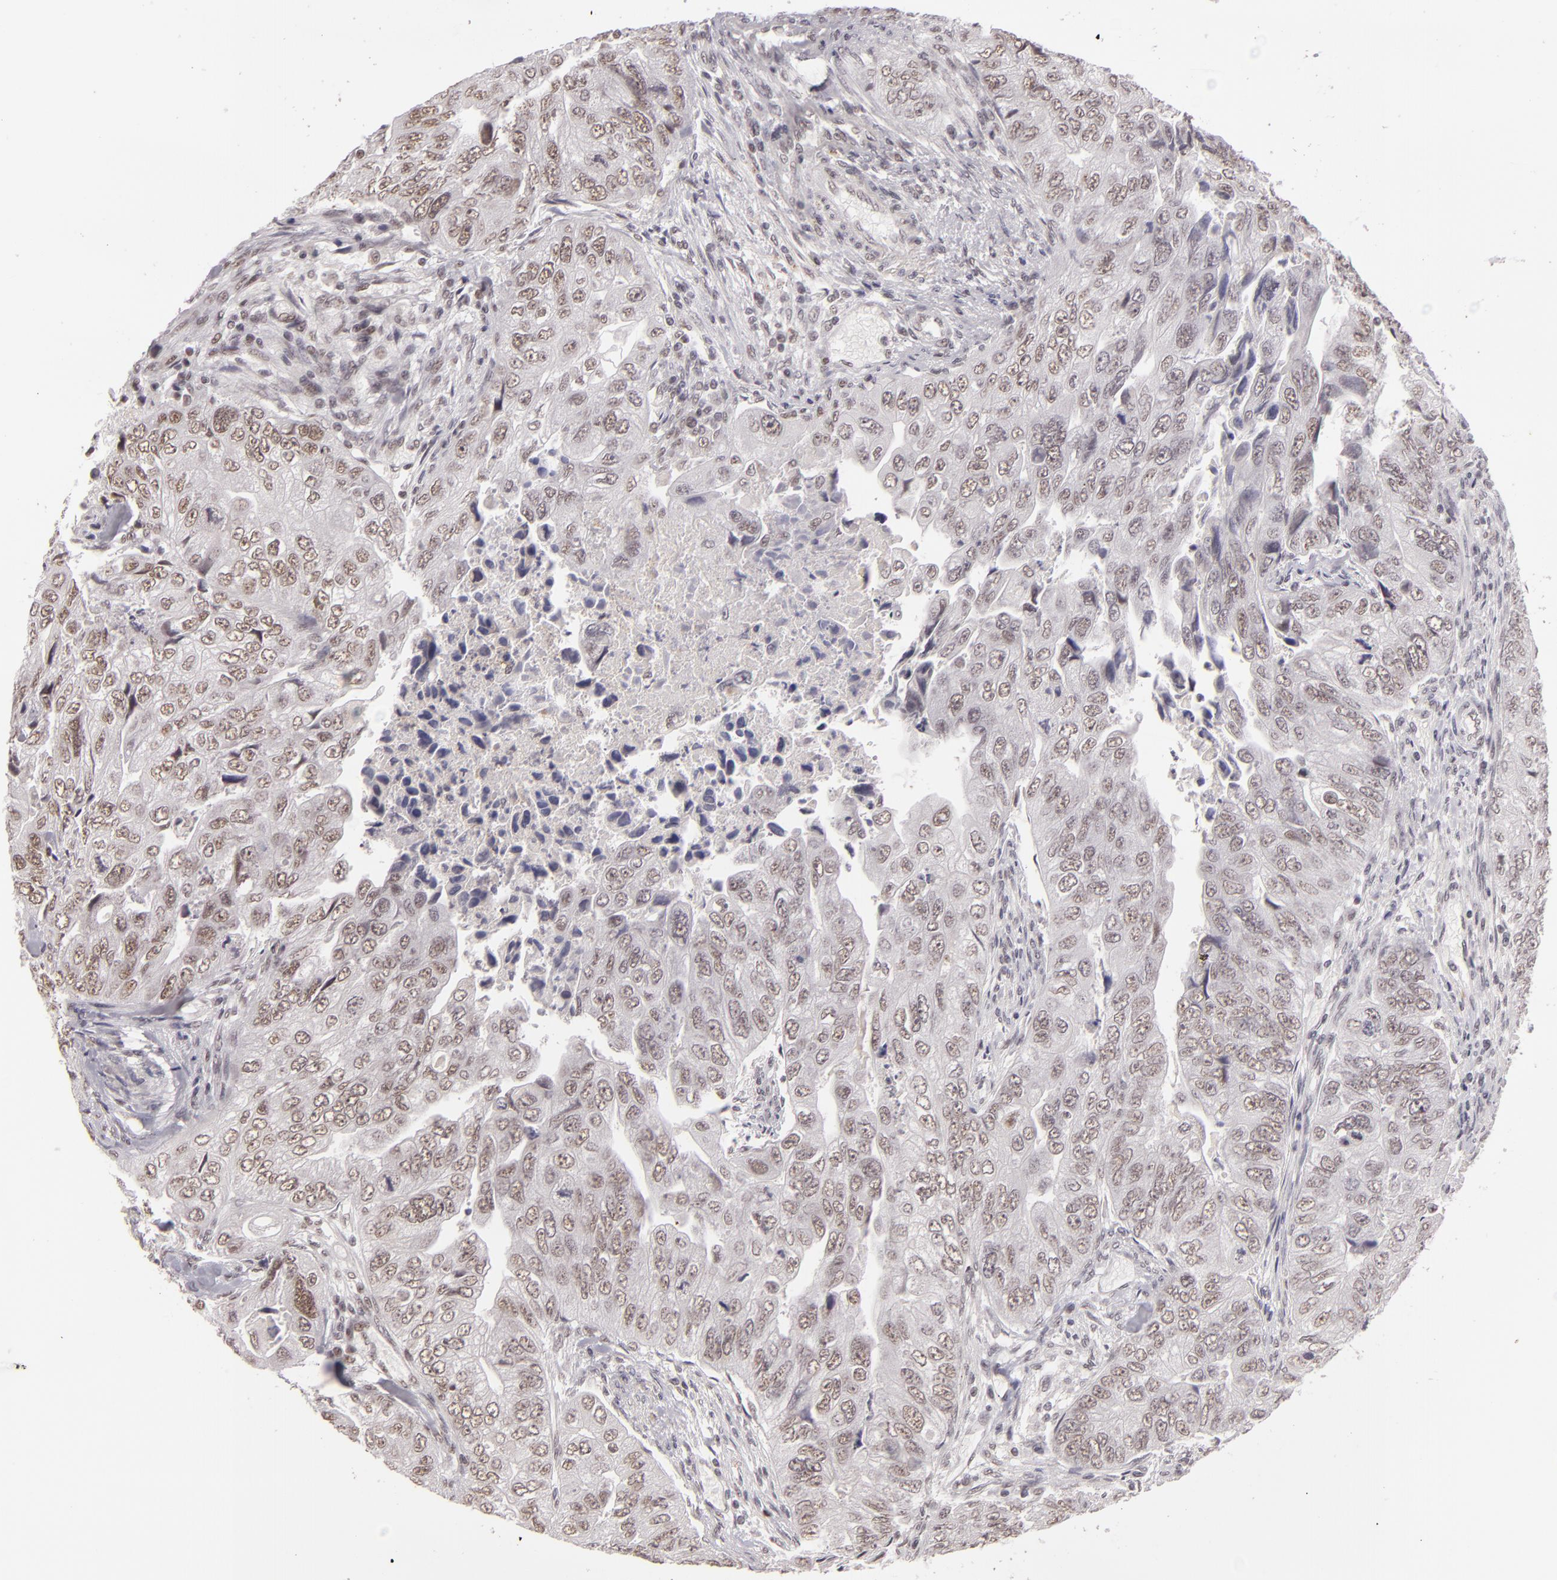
{"staining": {"intensity": "weak", "quantity": "25%-75%", "location": "nuclear"}, "tissue": "colorectal cancer", "cell_type": "Tumor cells", "image_type": "cancer", "snomed": [{"axis": "morphology", "description": "Adenocarcinoma, NOS"}, {"axis": "topography", "description": "Colon"}], "caption": "Adenocarcinoma (colorectal) was stained to show a protein in brown. There is low levels of weak nuclear expression in about 25%-75% of tumor cells. Using DAB (3,3'-diaminobenzidine) (brown) and hematoxylin (blue) stains, captured at high magnification using brightfield microscopy.", "gene": "INTS6", "patient": {"sex": "female", "age": 11}}